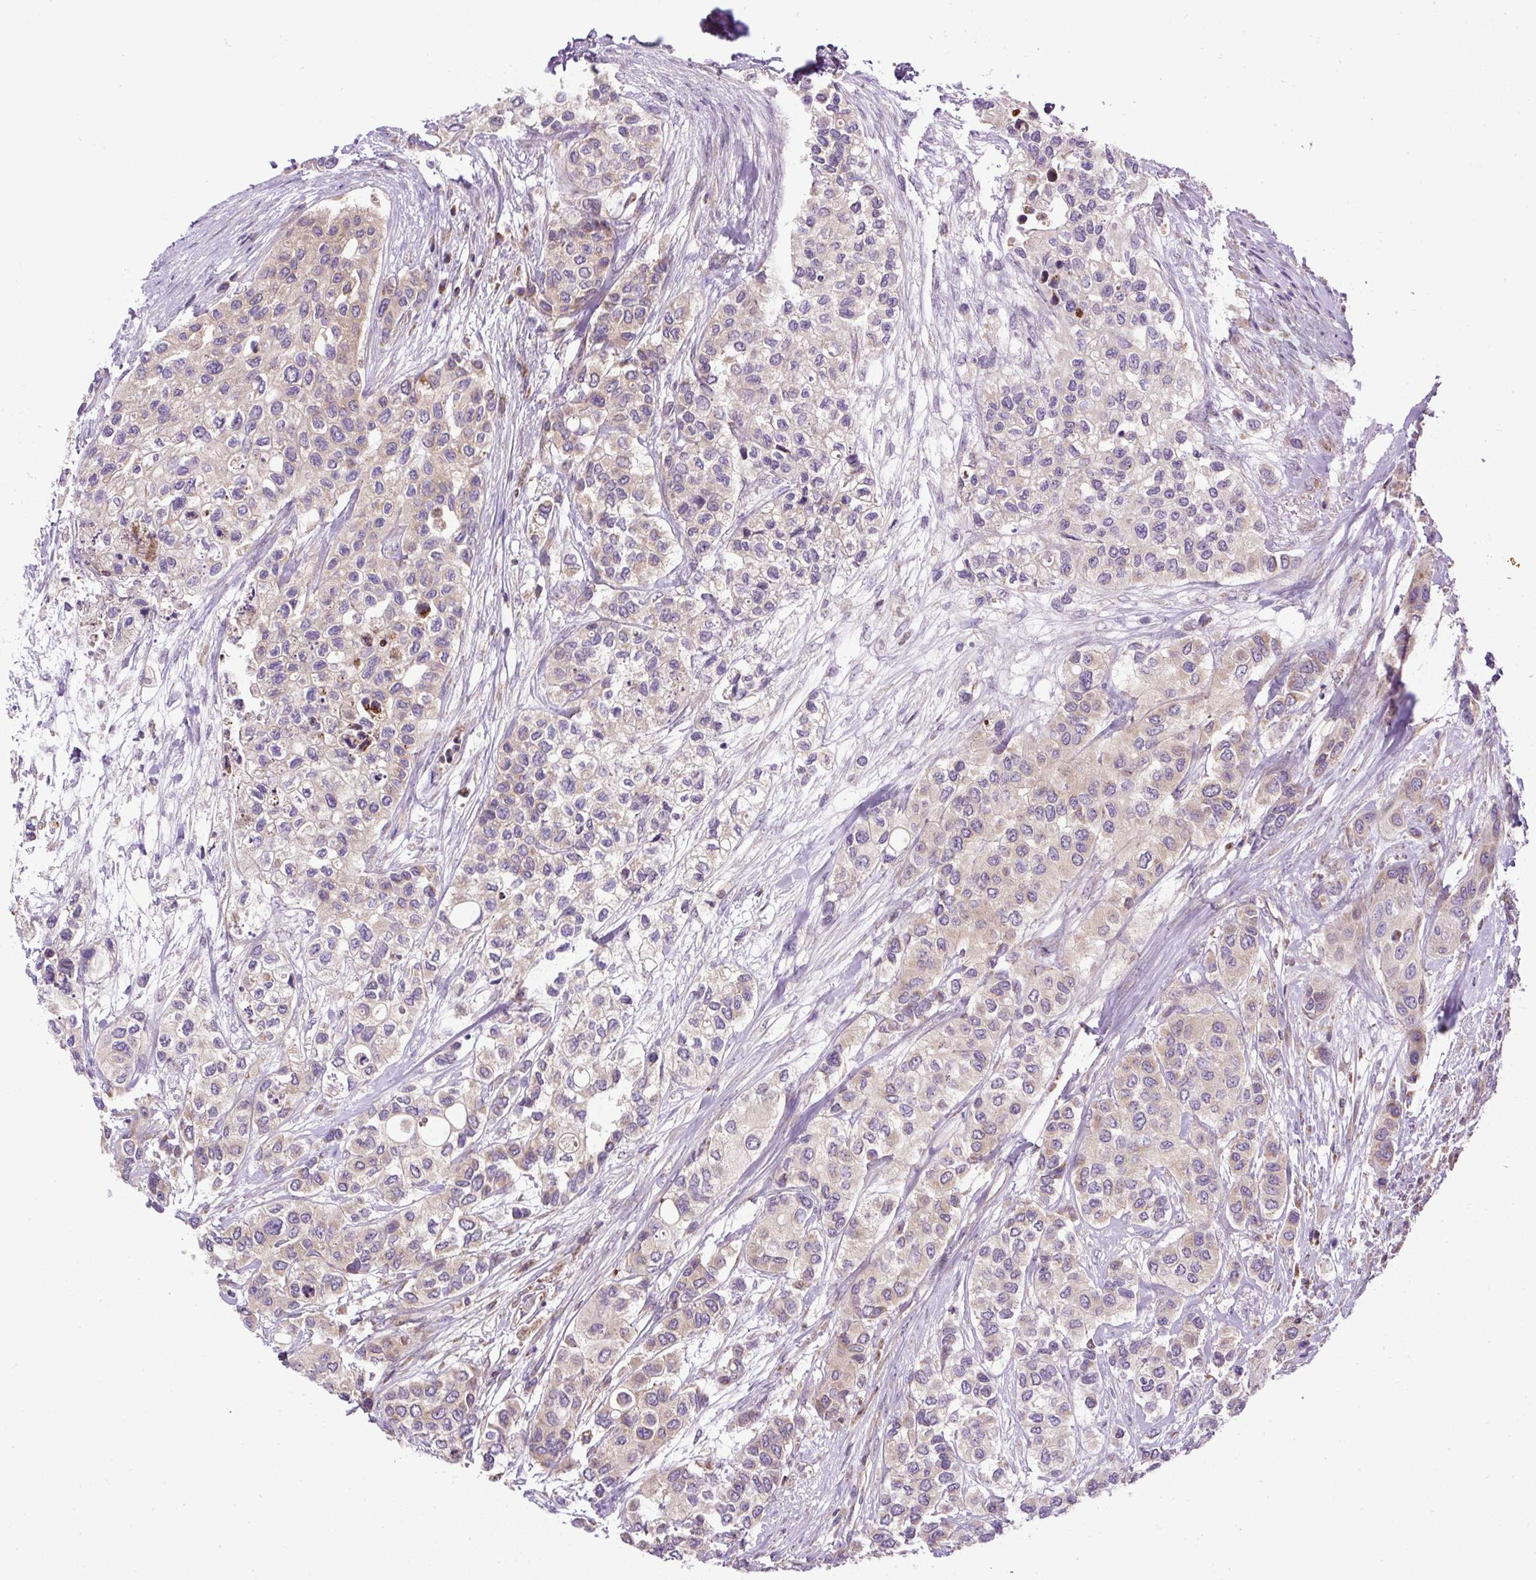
{"staining": {"intensity": "weak", "quantity": "25%-75%", "location": "cytoplasmic/membranous"}, "tissue": "urothelial cancer", "cell_type": "Tumor cells", "image_type": "cancer", "snomed": [{"axis": "morphology", "description": "Normal tissue, NOS"}, {"axis": "morphology", "description": "Urothelial carcinoma, High grade"}, {"axis": "topography", "description": "Vascular tissue"}, {"axis": "topography", "description": "Urinary bladder"}], "caption": "High-magnification brightfield microscopy of urothelial carcinoma (high-grade) stained with DAB (brown) and counterstained with hematoxylin (blue). tumor cells exhibit weak cytoplasmic/membranous positivity is appreciated in approximately25%-75% of cells.", "gene": "ZNF547", "patient": {"sex": "female", "age": 56}}